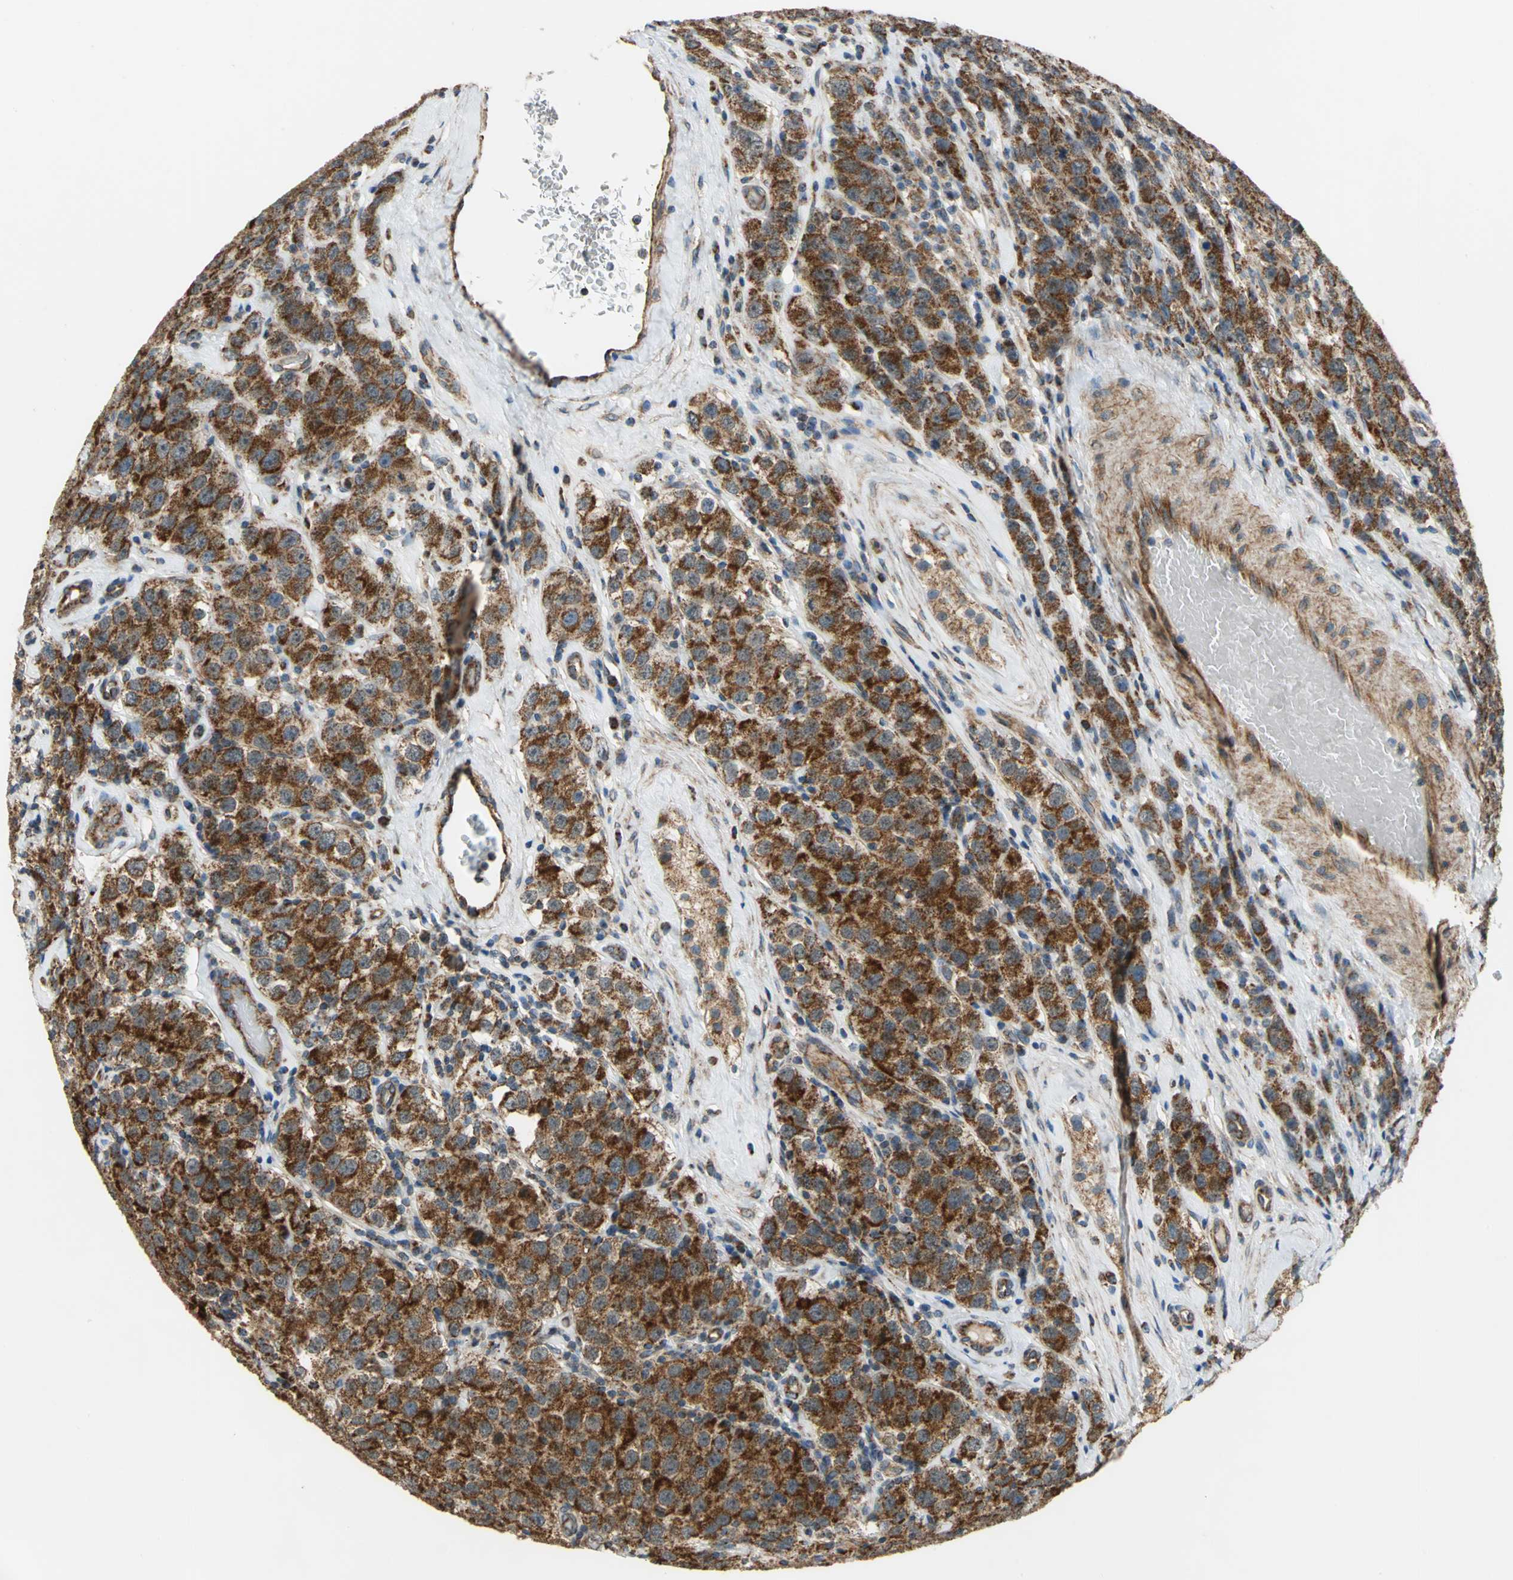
{"staining": {"intensity": "strong", "quantity": ">75%", "location": "cytoplasmic/membranous"}, "tissue": "testis cancer", "cell_type": "Tumor cells", "image_type": "cancer", "snomed": [{"axis": "morphology", "description": "Seminoma, NOS"}, {"axis": "topography", "description": "Testis"}], "caption": "Protein staining displays strong cytoplasmic/membranous staining in approximately >75% of tumor cells in seminoma (testis).", "gene": "MRPS22", "patient": {"sex": "male", "age": 52}}